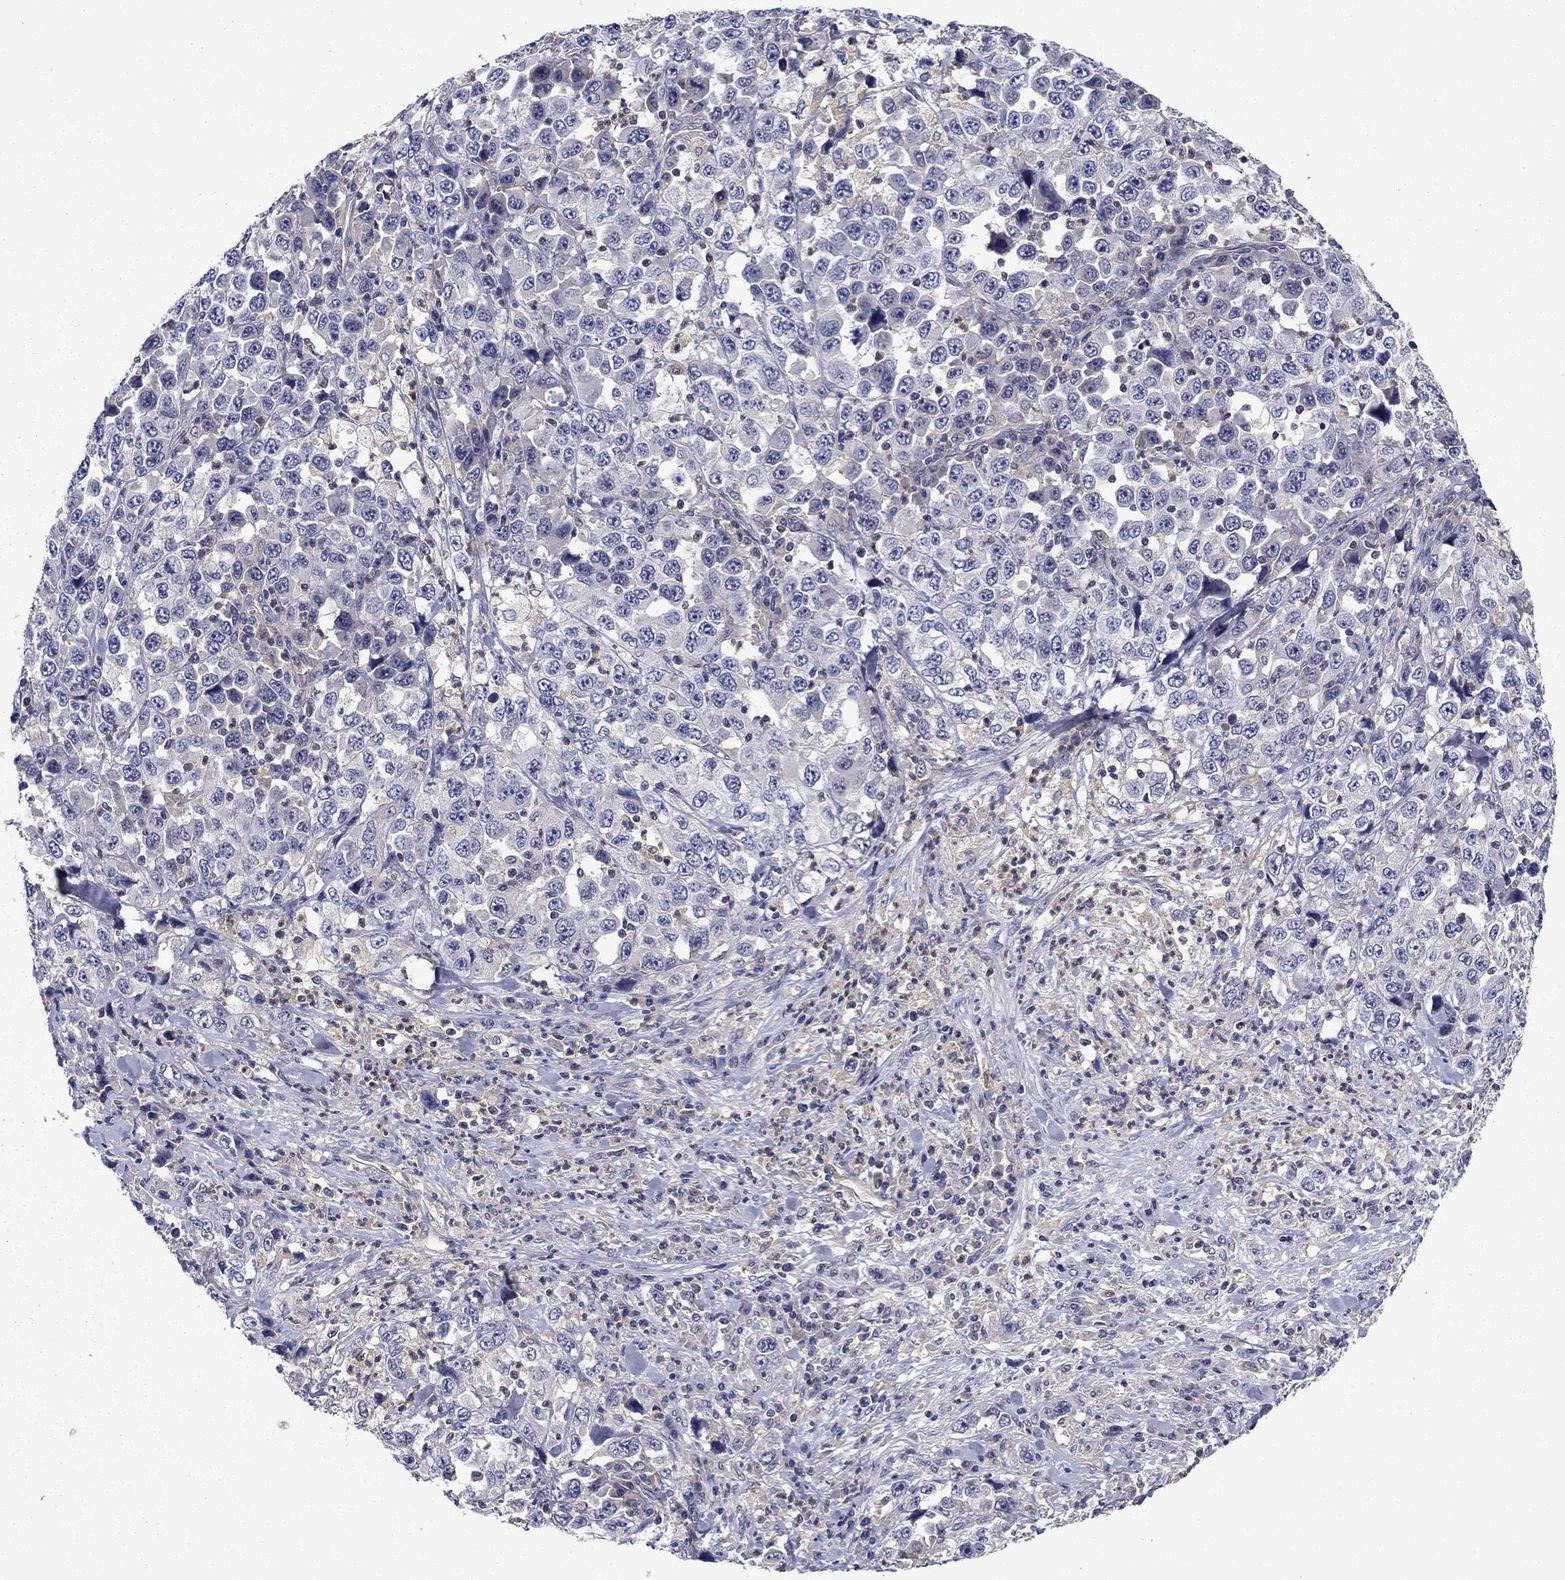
{"staining": {"intensity": "negative", "quantity": "none", "location": "none"}, "tissue": "stomach cancer", "cell_type": "Tumor cells", "image_type": "cancer", "snomed": [{"axis": "morphology", "description": "Normal tissue, NOS"}, {"axis": "morphology", "description": "Adenocarcinoma, NOS"}, {"axis": "topography", "description": "Stomach, upper"}, {"axis": "topography", "description": "Stomach"}], "caption": "DAB (3,3'-diaminobenzidine) immunohistochemical staining of human stomach adenocarcinoma reveals no significant staining in tumor cells. (DAB (3,3'-diaminobenzidine) immunohistochemistry (IHC) visualized using brightfield microscopy, high magnification).", "gene": "GLTP", "patient": {"sex": "male", "age": 59}}